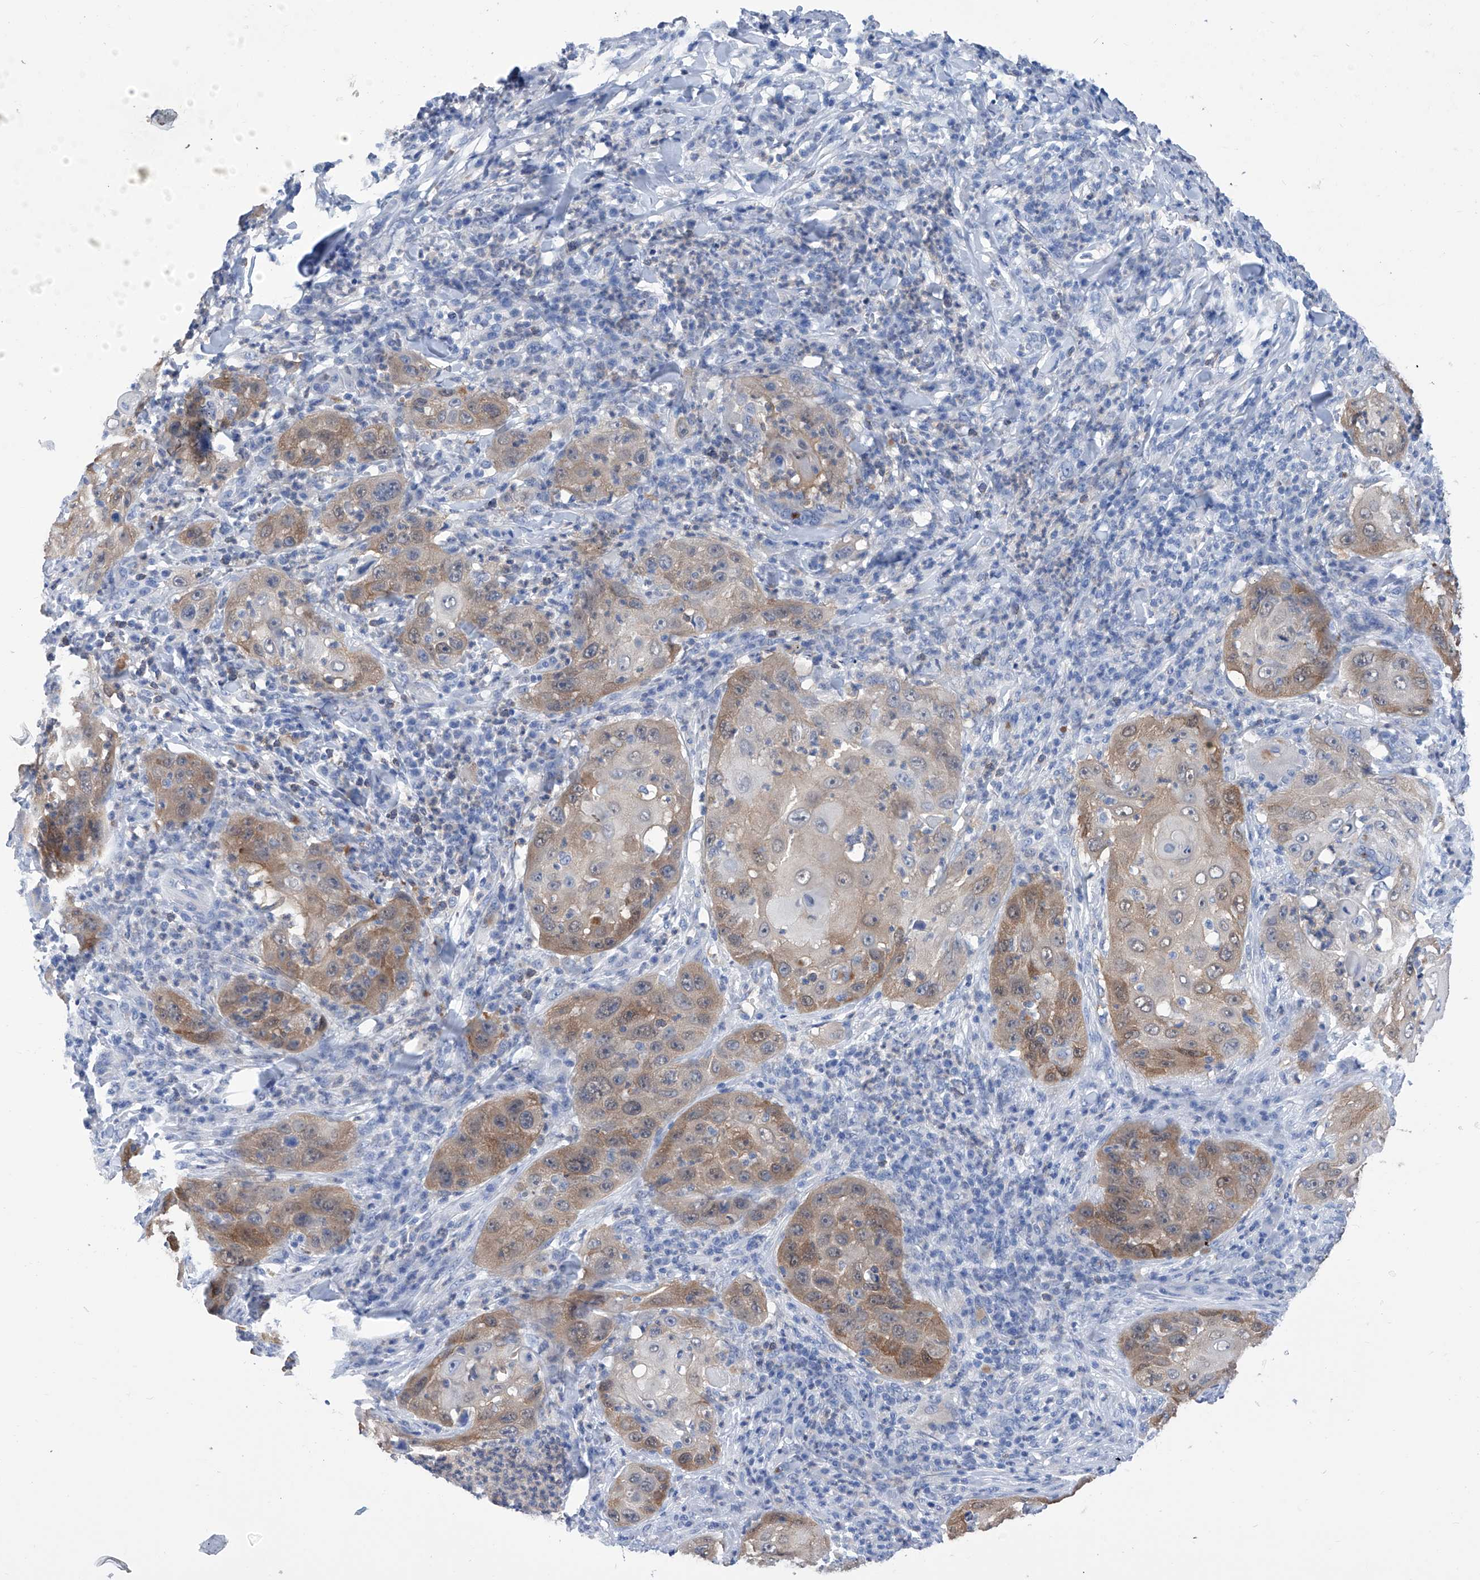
{"staining": {"intensity": "moderate", "quantity": "25%-75%", "location": "cytoplasmic/membranous"}, "tissue": "skin cancer", "cell_type": "Tumor cells", "image_type": "cancer", "snomed": [{"axis": "morphology", "description": "Squamous cell carcinoma, NOS"}, {"axis": "topography", "description": "Skin"}], "caption": "Brown immunohistochemical staining in human squamous cell carcinoma (skin) reveals moderate cytoplasmic/membranous staining in approximately 25%-75% of tumor cells. The staining was performed using DAB to visualize the protein expression in brown, while the nuclei were stained in blue with hematoxylin (Magnification: 20x).", "gene": "IMPA2", "patient": {"sex": "female", "age": 44}}